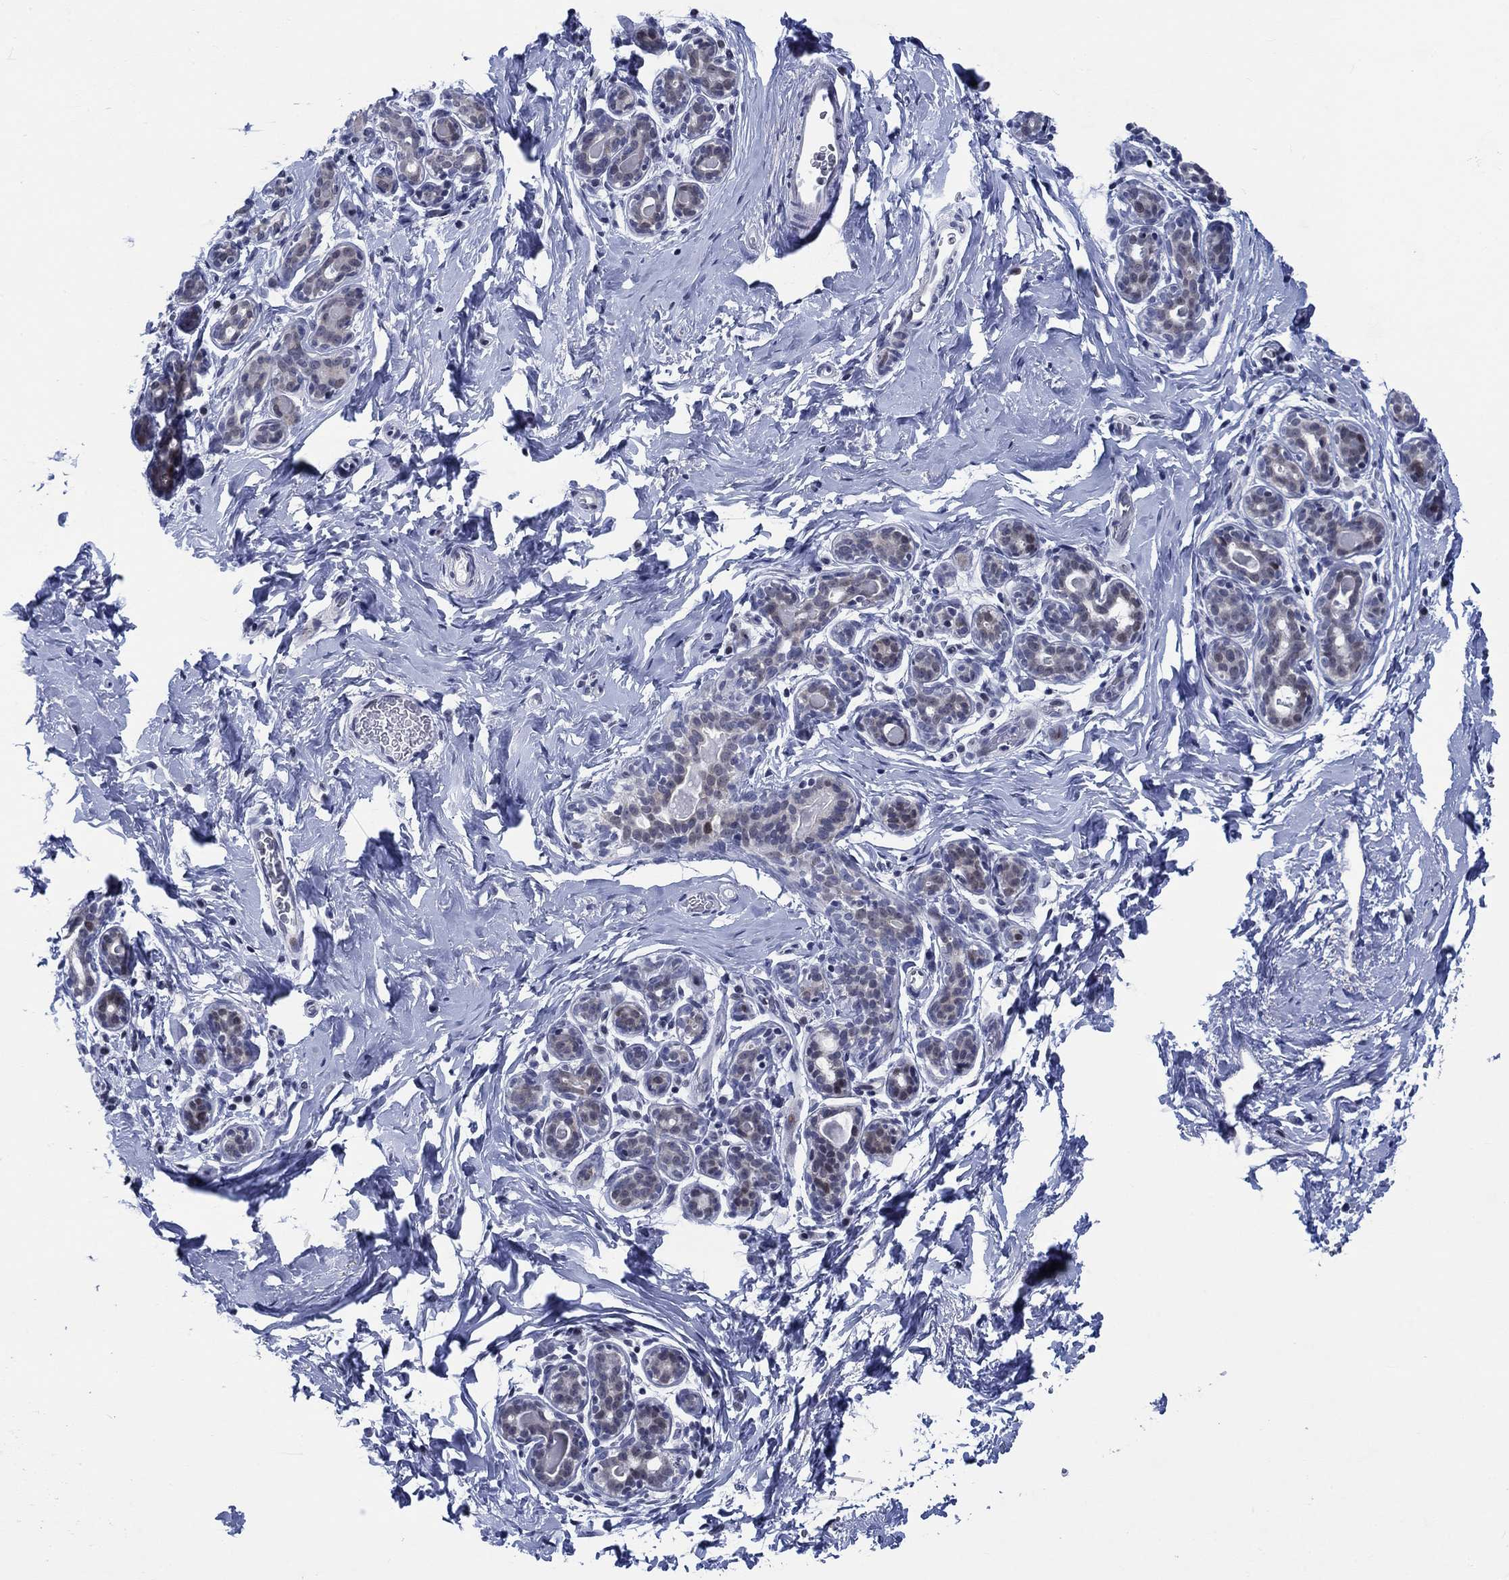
{"staining": {"intensity": "negative", "quantity": "none", "location": "none"}, "tissue": "breast", "cell_type": "Adipocytes", "image_type": "normal", "snomed": [{"axis": "morphology", "description": "Normal tissue, NOS"}, {"axis": "topography", "description": "Skin"}, {"axis": "topography", "description": "Breast"}], "caption": "A histopathology image of breast stained for a protein reveals no brown staining in adipocytes.", "gene": "NEU3", "patient": {"sex": "female", "age": 43}}